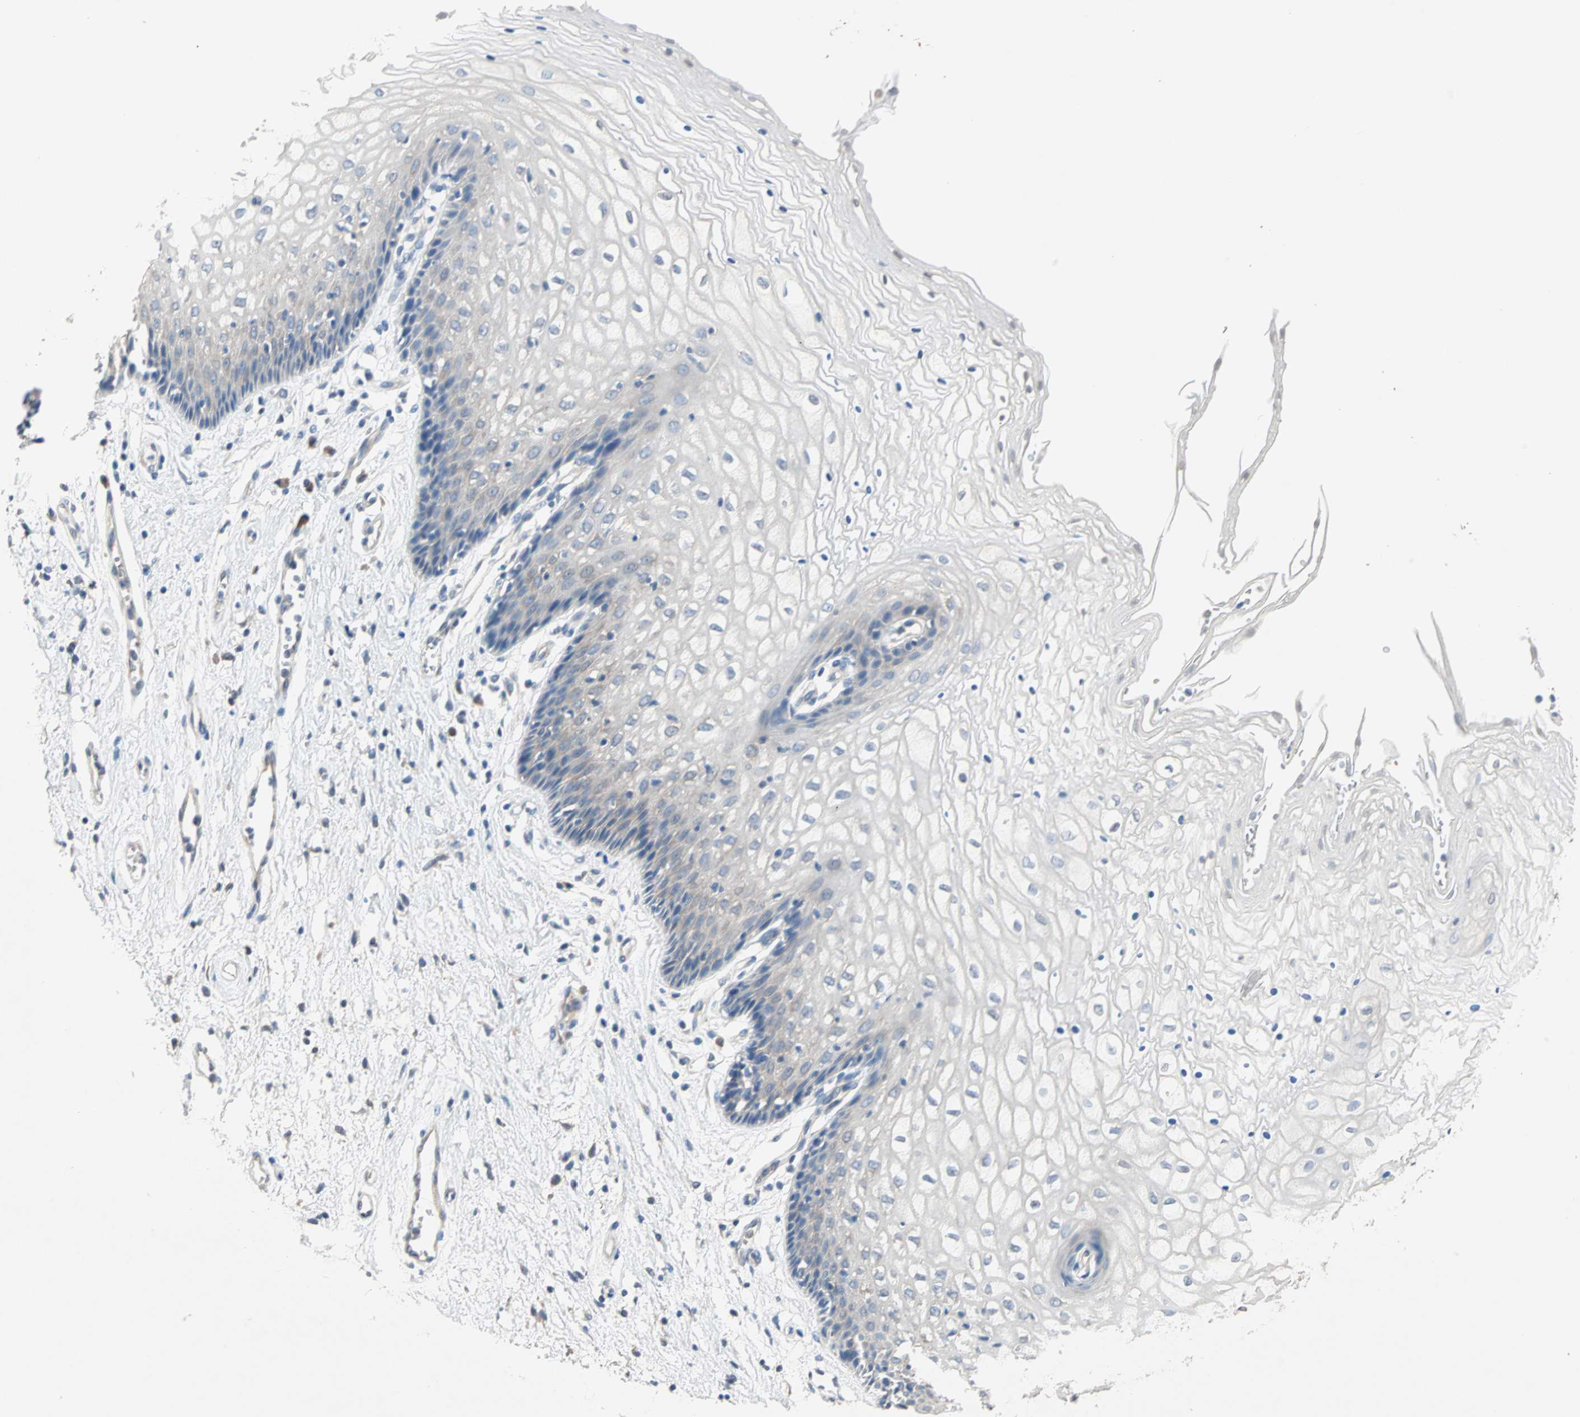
{"staining": {"intensity": "weak", "quantity": "25%-75%", "location": "cytoplasmic/membranous"}, "tissue": "vagina", "cell_type": "Squamous epithelial cells", "image_type": "normal", "snomed": [{"axis": "morphology", "description": "Normal tissue, NOS"}, {"axis": "topography", "description": "Vagina"}], "caption": "The photomicrograph exhibits immunohistochemical staining of normal vagina. There is weak cytoplasmic/membranous staining is present in about 25%-75% of squamous epithelial cells.", "gene": "MPI", "patient": {"sex": "female", "age": 34}}